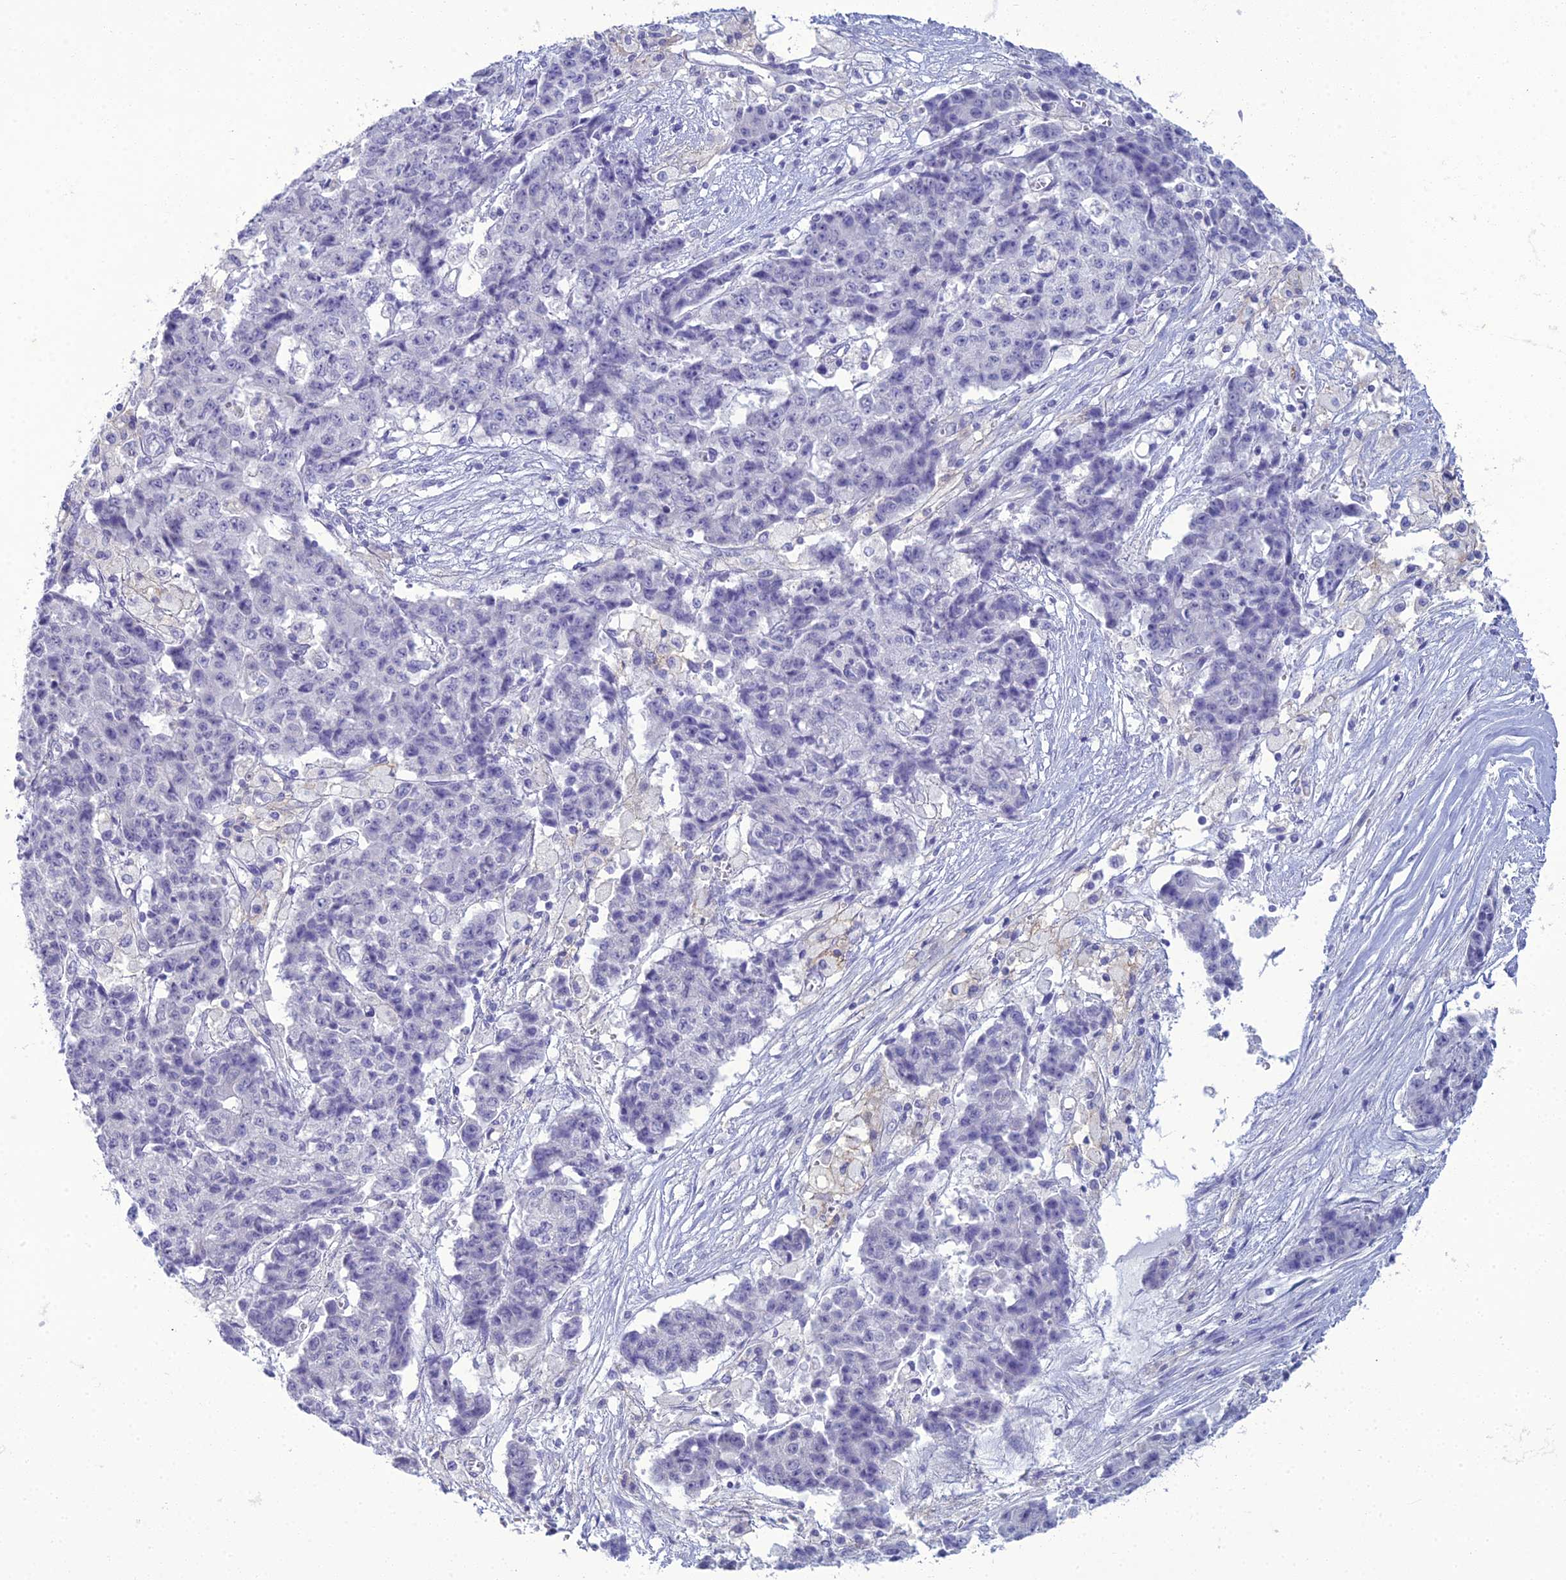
{"staining": {"intensity": "negative", "quantity": "none", "location": "none"}, "tissue": "ovarian cancer", "cell_type": "Tumor cells", "image_type": "cancer", "snomed": [{"axis": "morphology", "description": "Carcinoma, endometroid"}, {"axis": "topography", "description": "Ovary"}], "caption": "DAB immunohistochemical staining of endometroid carcinoma (ovarian) displays no significant positivity in tumor cells. The staining was performed using DAB to visualize the protein expression in brown, while the nuclei were stained in blue with hematoxylin (Magnification: 20x).", "gene": "ACE", "patient": {"sex": "female", "age": 42}}